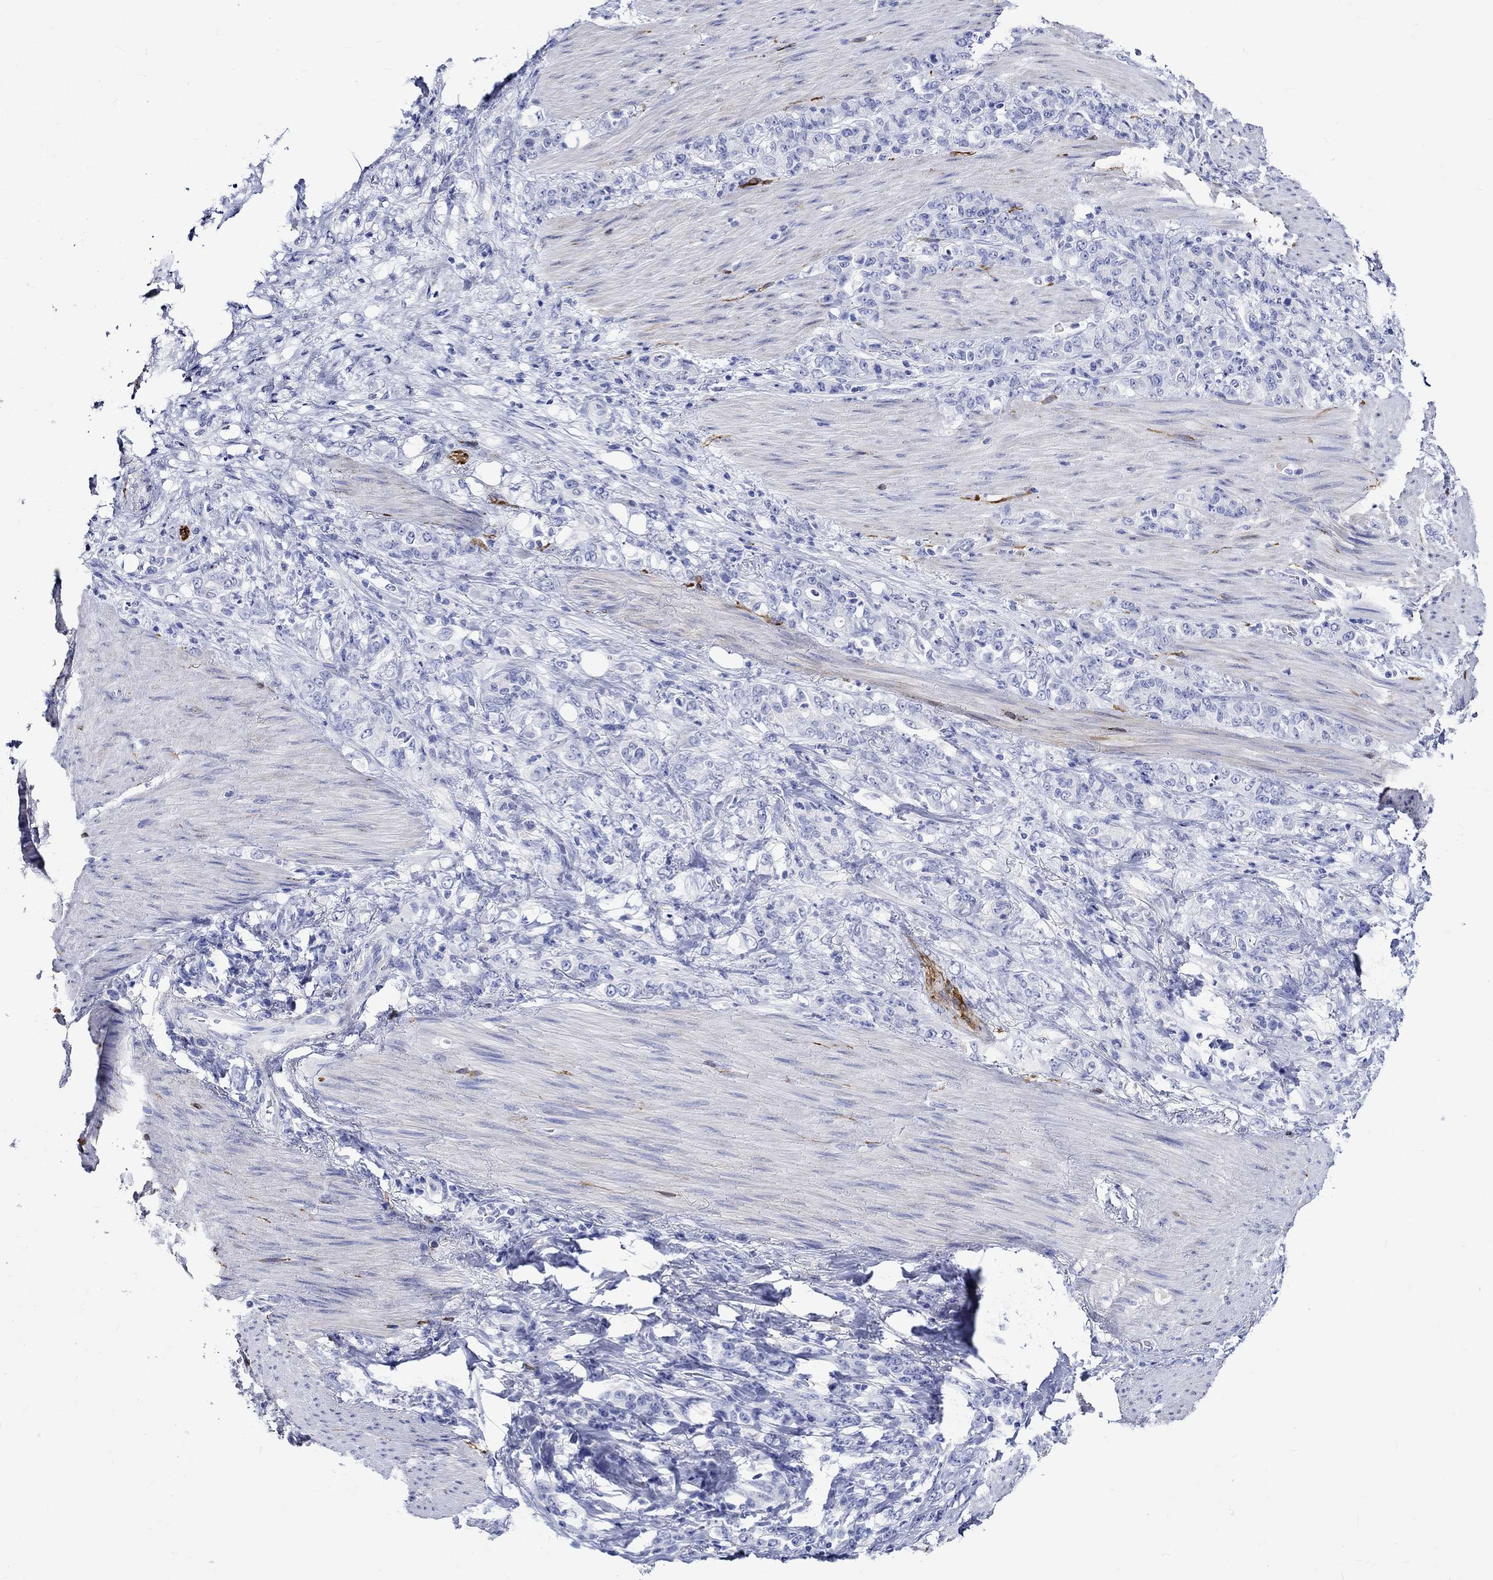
{"staining": {"intensity": "negative", "quantity": "none", "location": "none"}, "tissue": "stomach cancer", "cell_type": "Tumor cells", "image_type": "cancer", "snomed": [{"axis": "morphology", "description": "Normal tissue, NOS"}, {"axis": "morphology", "description": "Adenocarcinoma, NOS"}, {"axis": "topography", "description": "Stomach"}], "caption": "High power microscopy image of an IHC photomicrograph of stomach cancer (adenocarcinoma), revealing no significant staining in tumor cells.", "gene": "CRYAB", "patient": {"sex": "female", "age": 79}}